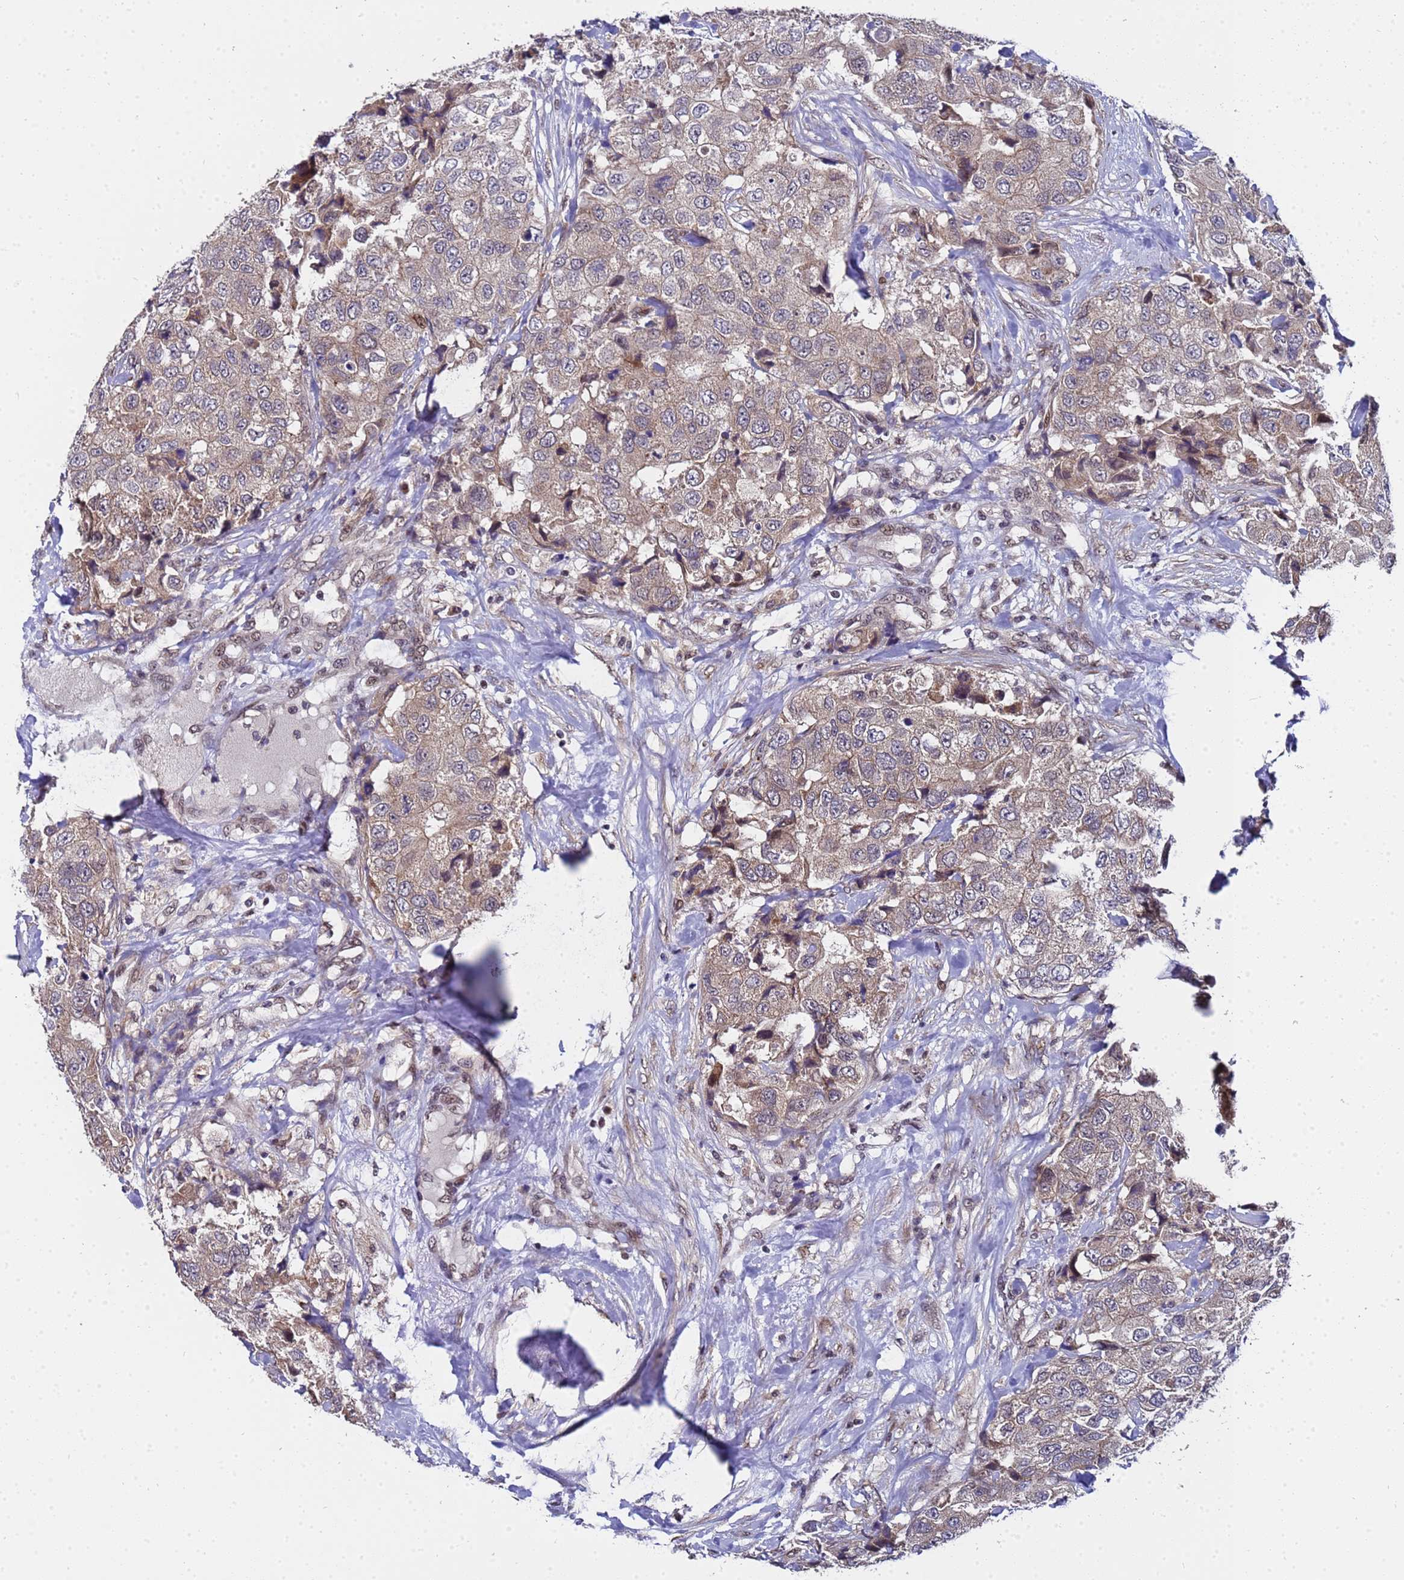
{"staining": {"intensity": "weak", "quantity": ">75%", "location": "cytoplasmic/membranous"}, "tissue": "breast cancer", "cell_type": "Tumor cells", "image_type": "cancer", "snomed": [{"axis": "morphology", "description": "Duct carcinoma"}, {"axis": "topography", "description": "Breast"}], "caption": "This is a histology image of immunohistochemistry staining of breast cancer (intraductal carcinoma), which shows weak expression in the cytoplasmic/membranous of tumor cells.", "gene": "ANAPC13", "patient": {"sex": "female", "age": 62}}